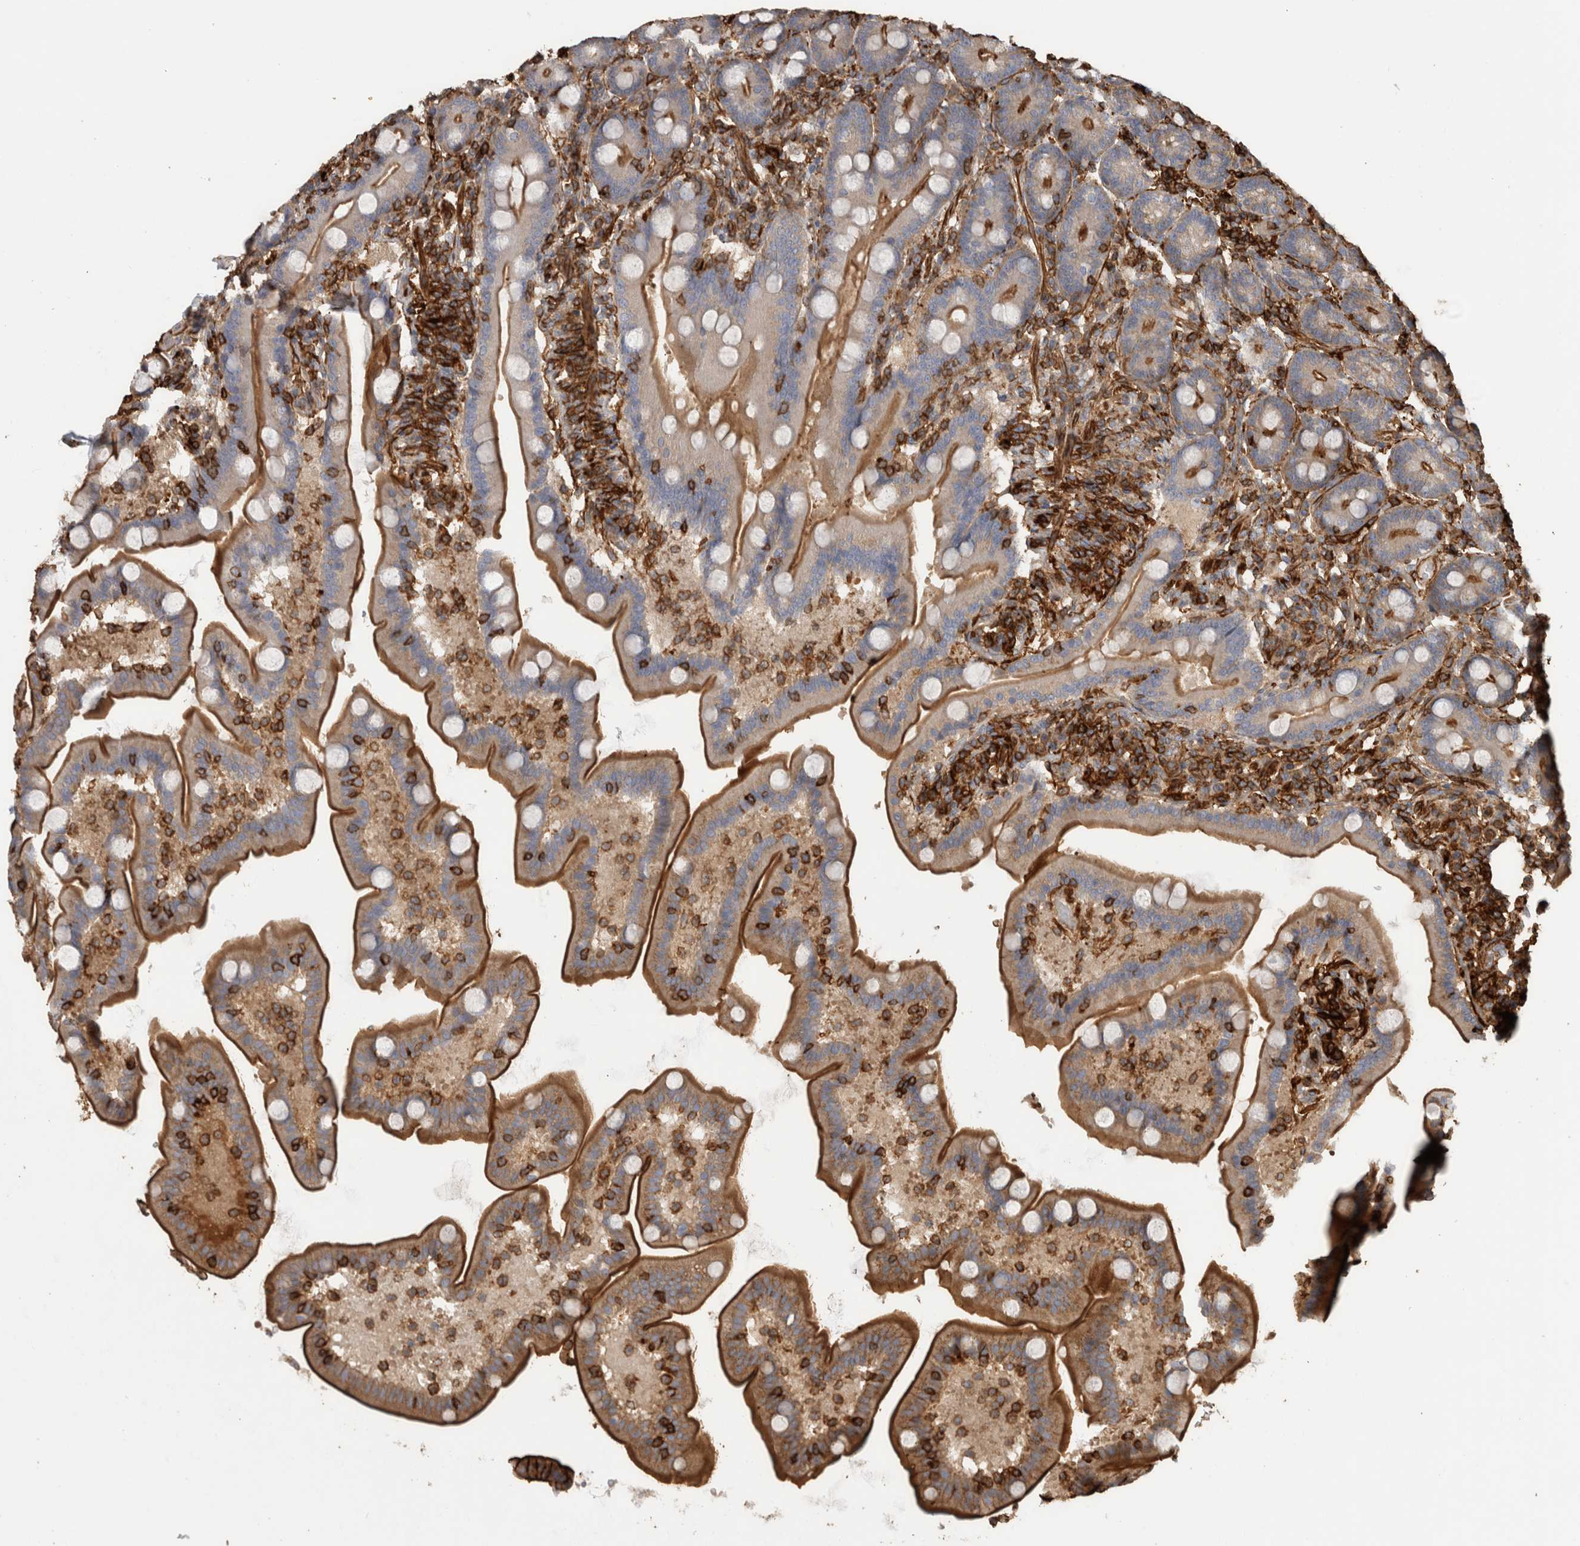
{"staining": {"intensity": "strong", "quantity": ">75%", "location": "cytoplasmic/membranous"}, "tissue": "duodenum", "cell_type": "Glandular cells", "image_type": "normal", "snomed": [{"axis": "morphology", "description": "Normal tissue, NOS"}, {"axis": "topography", "description": "Duodenum"}], "caption": "Immunohistochemistry (IHC) staining of normal duodenum, which demonstrates high levels of strong cytoplasmic/membranous staining in about >75% of glandular cells indicating strong cytoplasmic/membranous protein positivity. The staining was performed using DAB (brown) for protein detection and nuclei were counterstained in hematoxylin (blue).", "gene": "GPER1", "patient": {"sex": "male", "age": 54}}